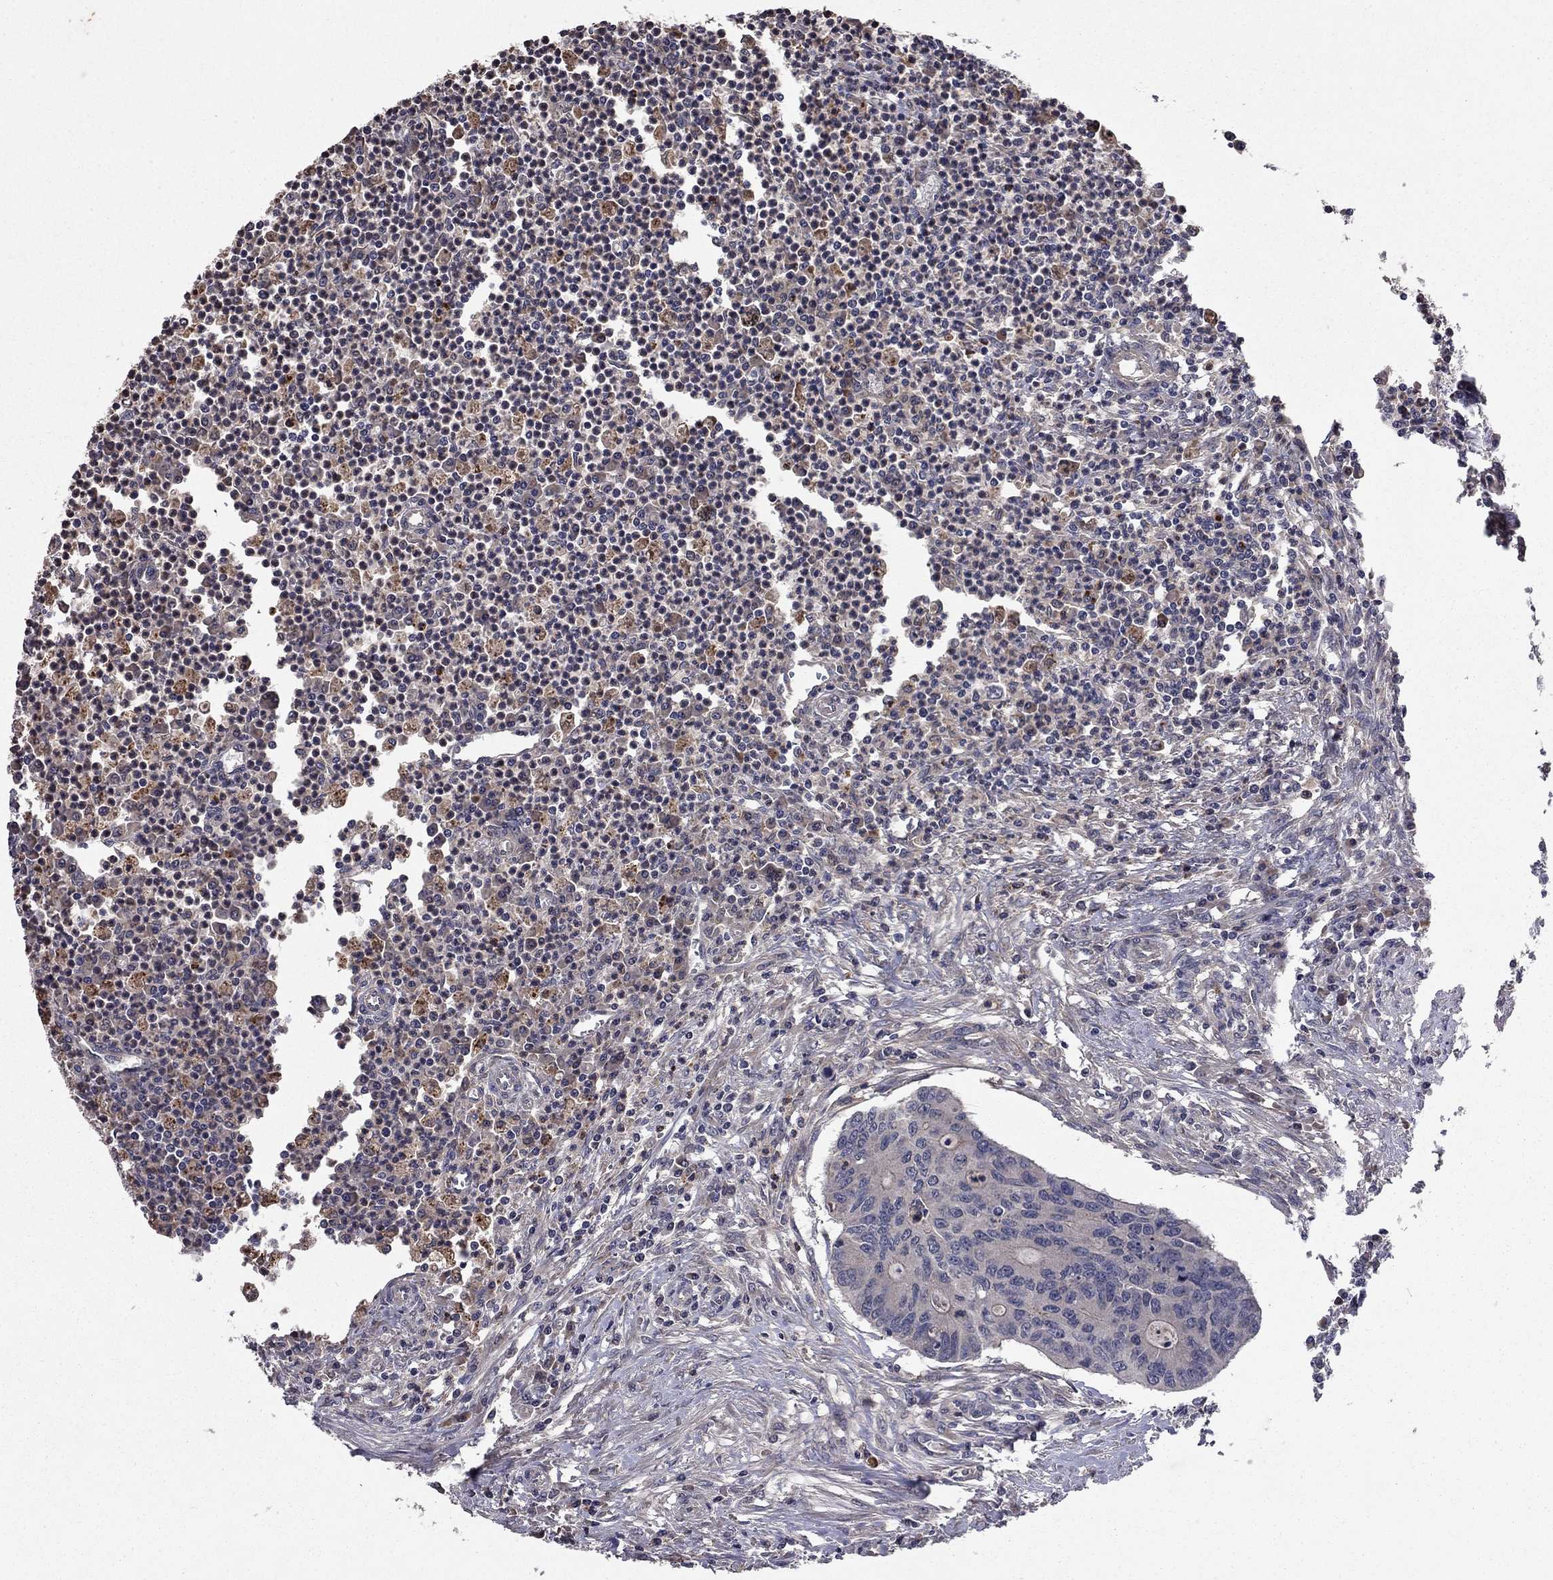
{"staining": {"intensity": "negative", "quantity": "none", "location": "none"}, "tissue": "colorectal cancer", "cell_type": "Tumor cells", "image_type": "cancer", "snomed": [{"axis": "morphology", "description": "Adenocarcinoma, NOS"}, {"axis": "topography", "description": "Colon"}], "caption": "DAB (3,3'-diaminobenzidine) immunohistochemical staining of colorectal adenocarcinoma displays no significant expression in tumor cells.", "gene": "PROS1", "patient": {"sex": "male", "age": 53}}